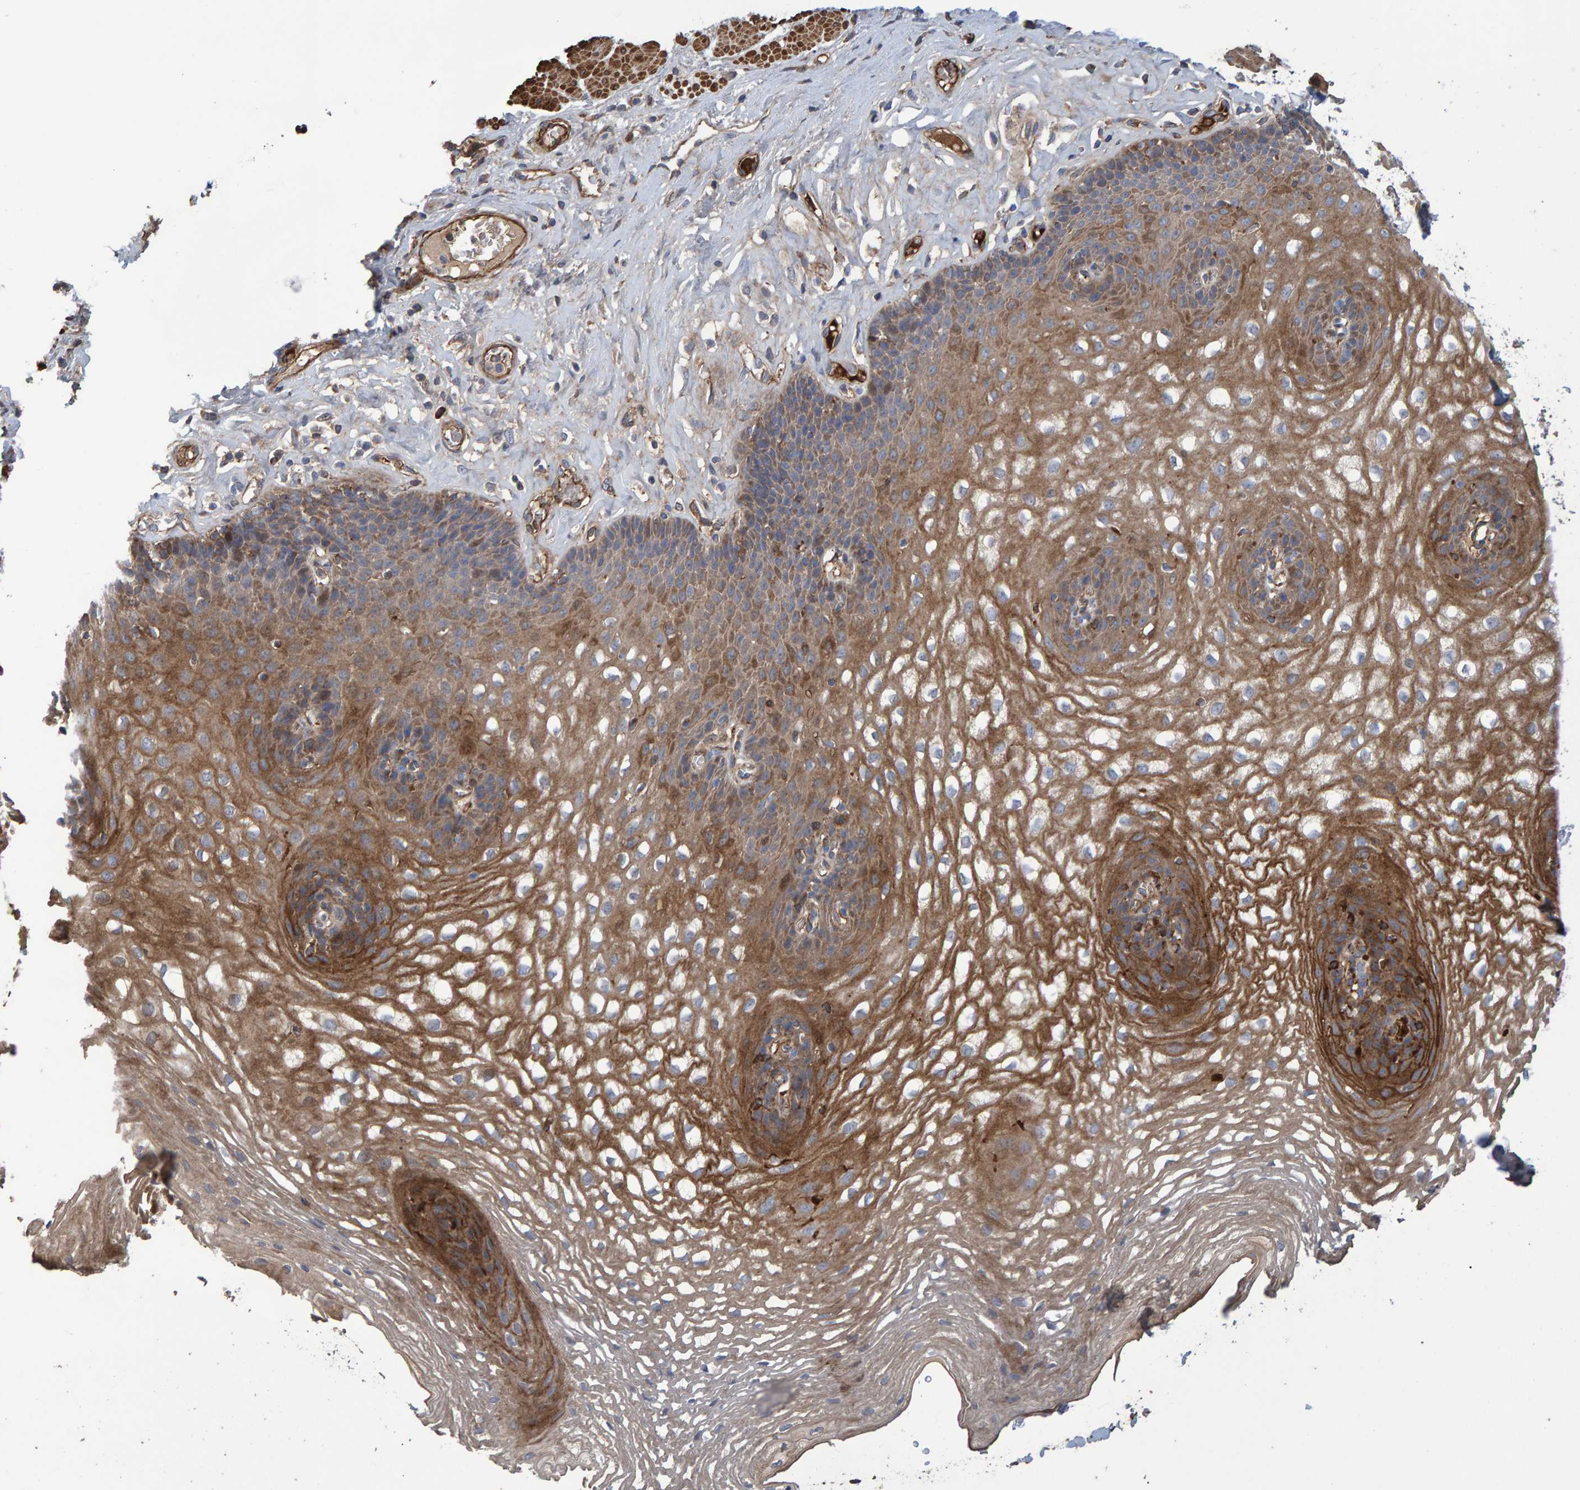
{"staining": {"intensity": "moderate", "quantity": ">75%", "location": "cytoplasmic/membranous"}, "tissue": "esophagus", "cell_type": "Squamous epithelial cells", "image_type": "normal", "snomed": [{"axis": "morphology", "description": "Normal tissue, NOS"}, {"axis": "topography", "description": "Esophagus"}], "caption": "An immunohistochemistry (IHC) micrograph of unremarkable tissue is shown. Protein staining in brown highlights moderate cytoplasmic/membranous positivity in esophagus within squamous epithelial cells. The protein of interest is shown in brown color, while the nuclei are stained blue.", "gene": "SLIT2", "patient": {"sex": "female", "age": 66}}